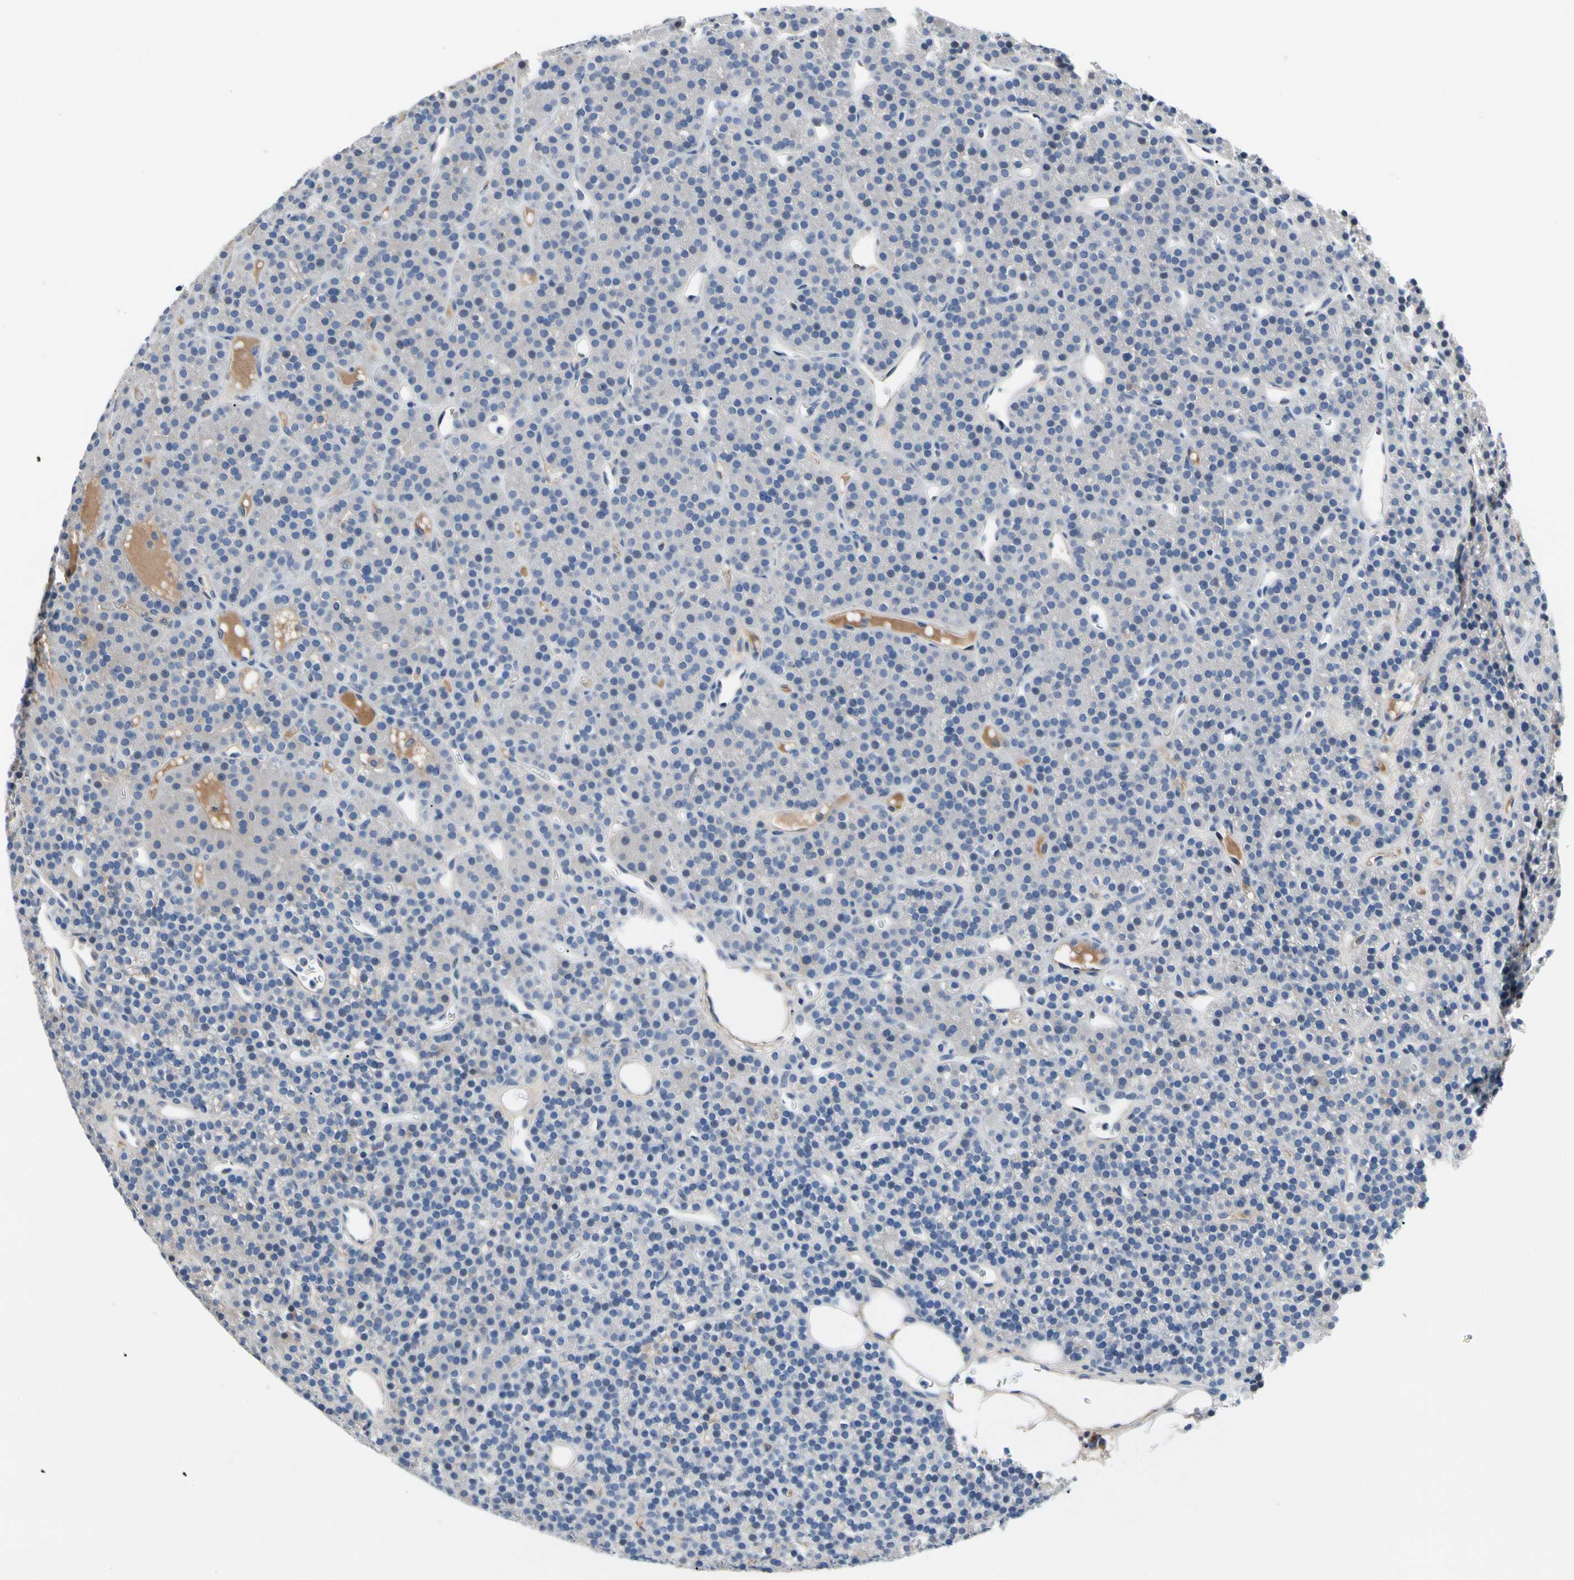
{"staining": {"intensity": "negative", "quantity": "none", "location": "none"}, "tissue": "parathyroid gland", "cell_type": "Glandular cells", "image_type": "normal", "snomed": [{"axis": "morphology", "description": "Normal tissue, NOS"}, {"axis": "morphology", "description": "Hyperplasia, NOS"}, {"axis": "topography", "description": "Parathyroid gland"}], "caption": "Immunohistochemistry (IHC) micrograph of unremarkable parathyroid gland stained for a protein (brown), which reveals no staining in glandular cells.", "gene": "ECRG4", "patient": {"sex": "male", "age": 44}}